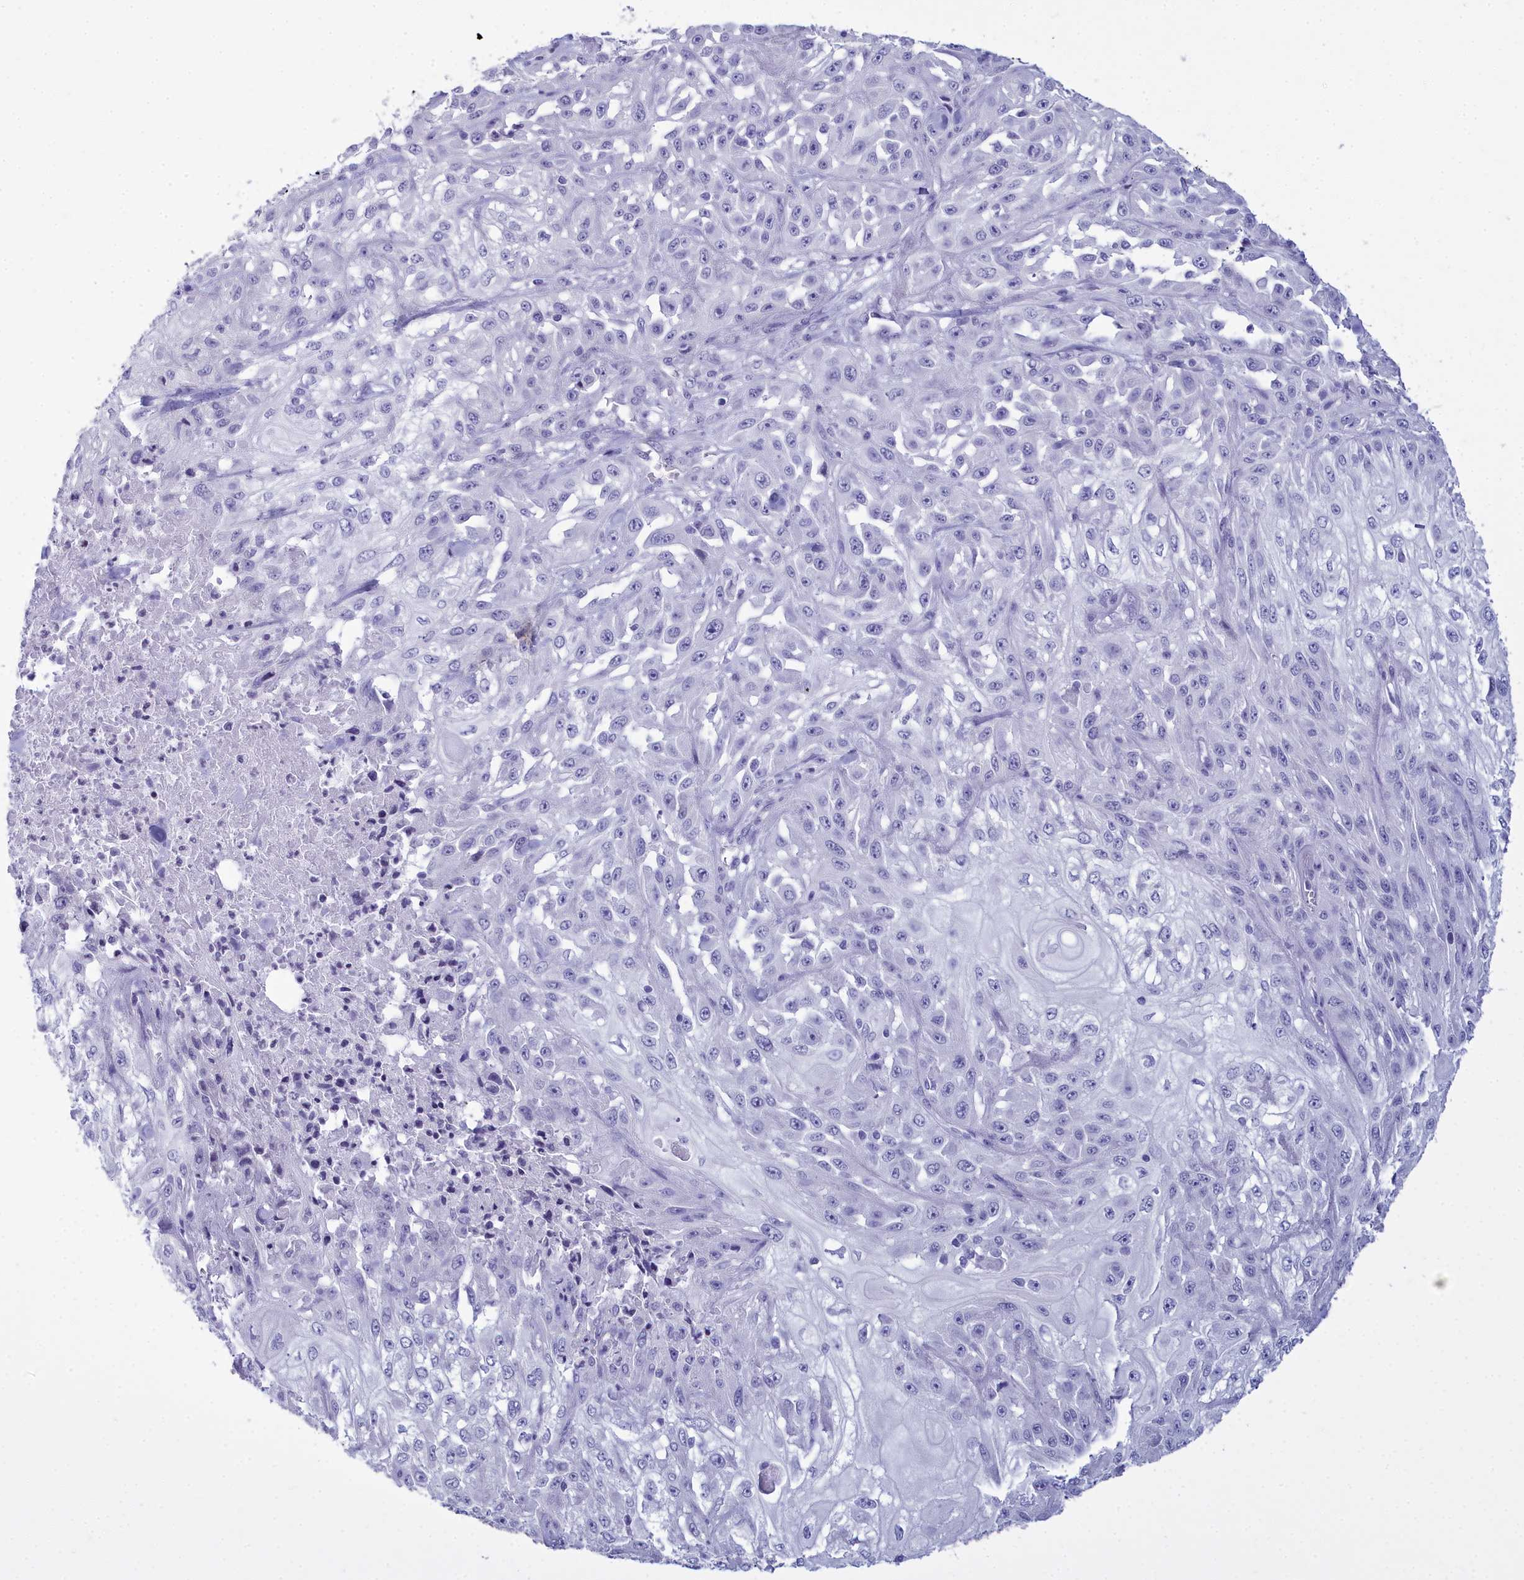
{"staining": {"intensity": "negative", "quantity": "none", "location": "none"}, "tissue": "skin cancer", "cell_type": "Tumor cells", "image_type": "cancer", "snomed": [{"axis": "morphology", "description": "Squamous cell carcinoma, NOS"}, {"axis": "morphology", "description": "Squamous cell carcinoma, metastatic, NOS"}, {"axis": "topography", "description": "Skin"}, {"axis": "topography", "description": "Lymph node"}], "caption": "There is no significant staining in tumor cells of skin cancer (squamous cell carcinoma). The staining is performed using DAB brown chromogen with nuclei counter-stained in using hematoxylin.", "gene": "MAP6", "patient": {"sex": "male", "age": 75}}